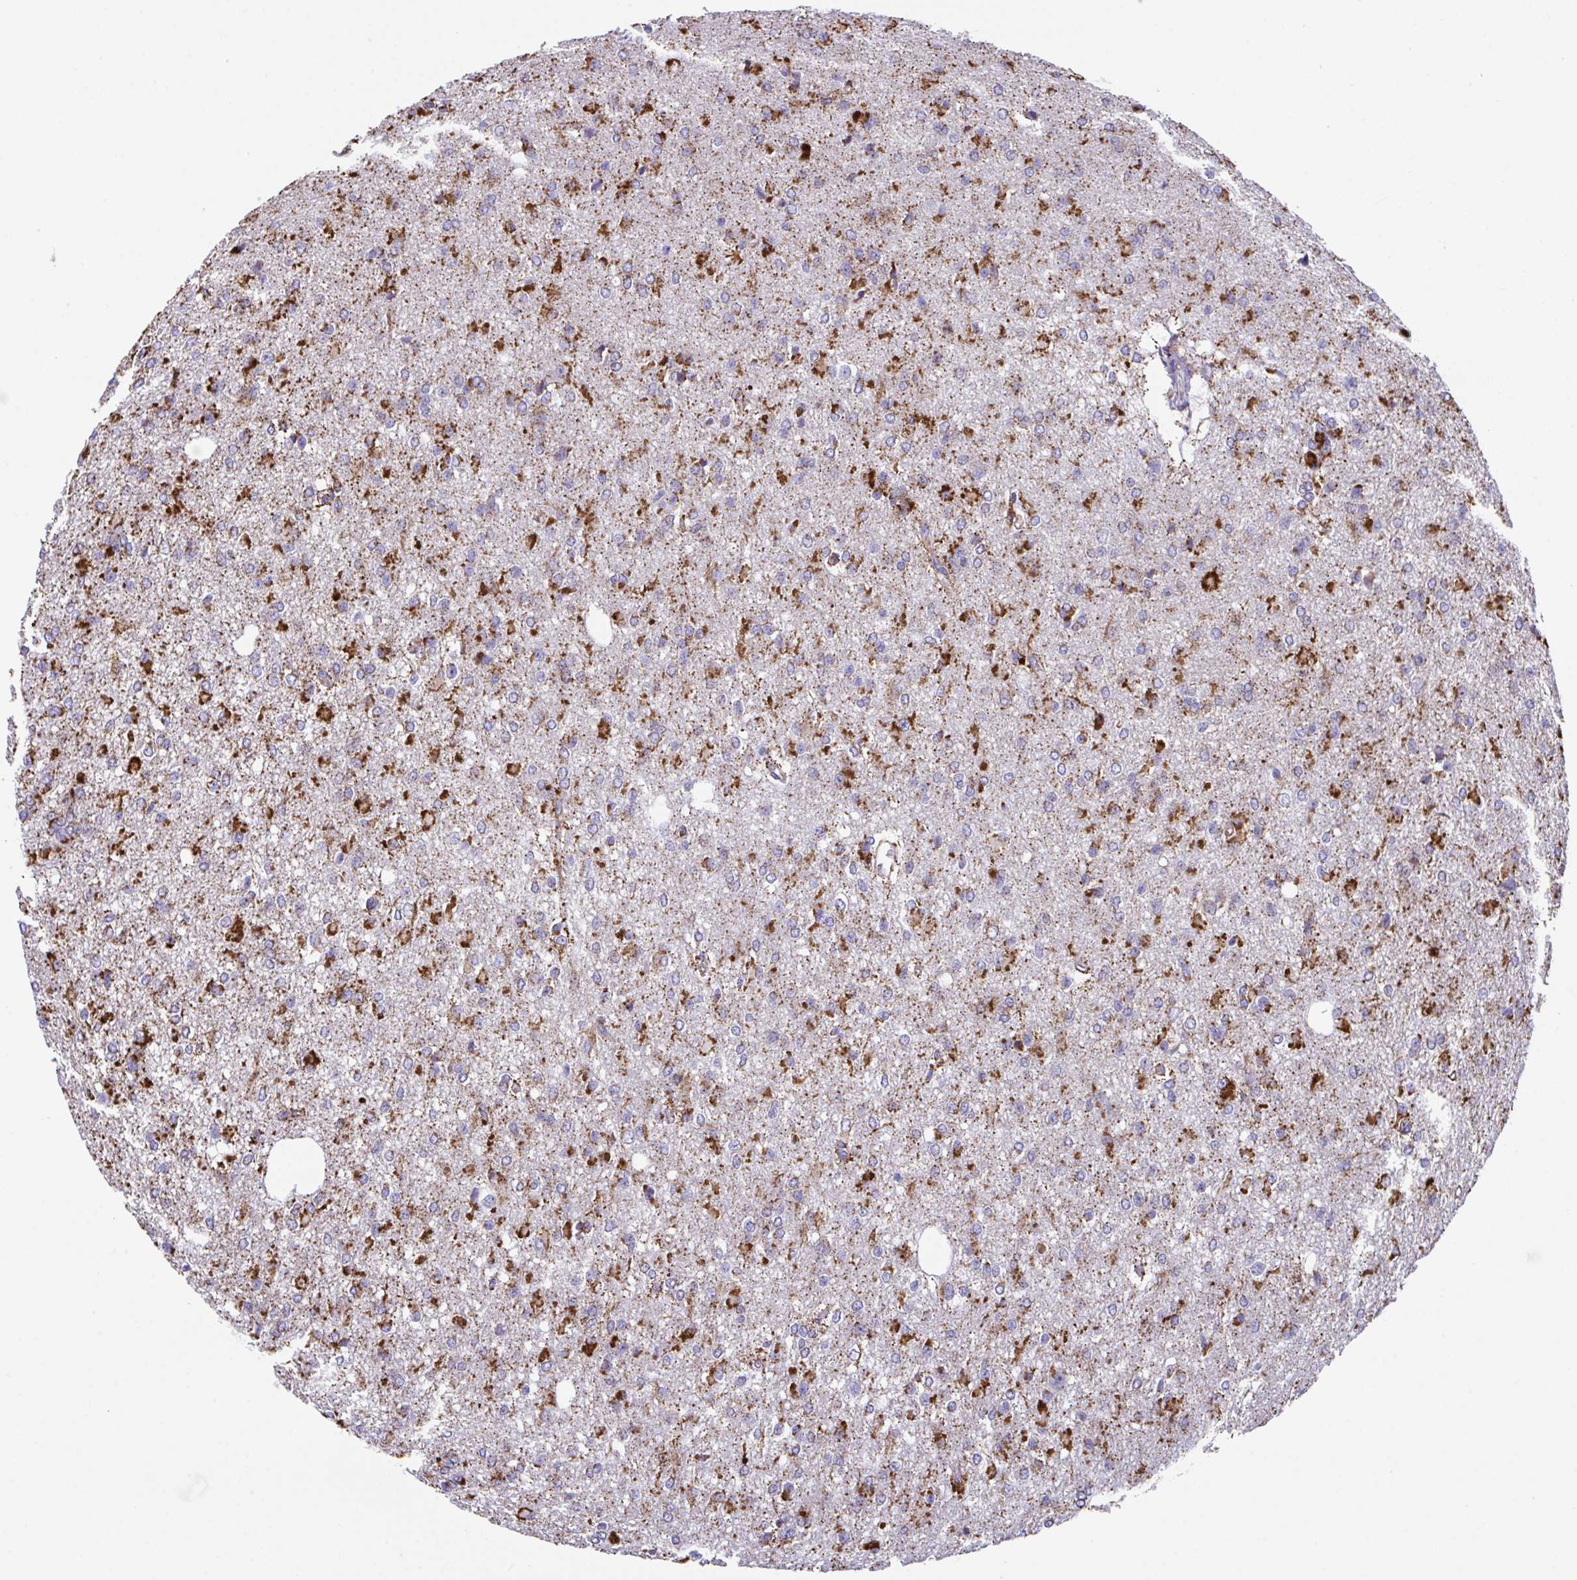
{"staining": {"intensity": "strong", "quantity": "25%-75%", "location": "cytoplasmic/membranous"}, "tissue": "glioma", "cell_type": "Tumor cells", "image_type": "cancer", "snomed": [{"axis": "morphology", "description": "Glioma, malignant, Low grade"}, {"axis": "topography", "description": "Brain"}], "caption": "Protein staining of malignant glioma (low-grade) tissue exhibits strong cytoplasmic/membranous expression in approximately 25%-75% of tumor cells.", "gene": "PCMTD2", "patient": {"sex": "male", "age": 26}}